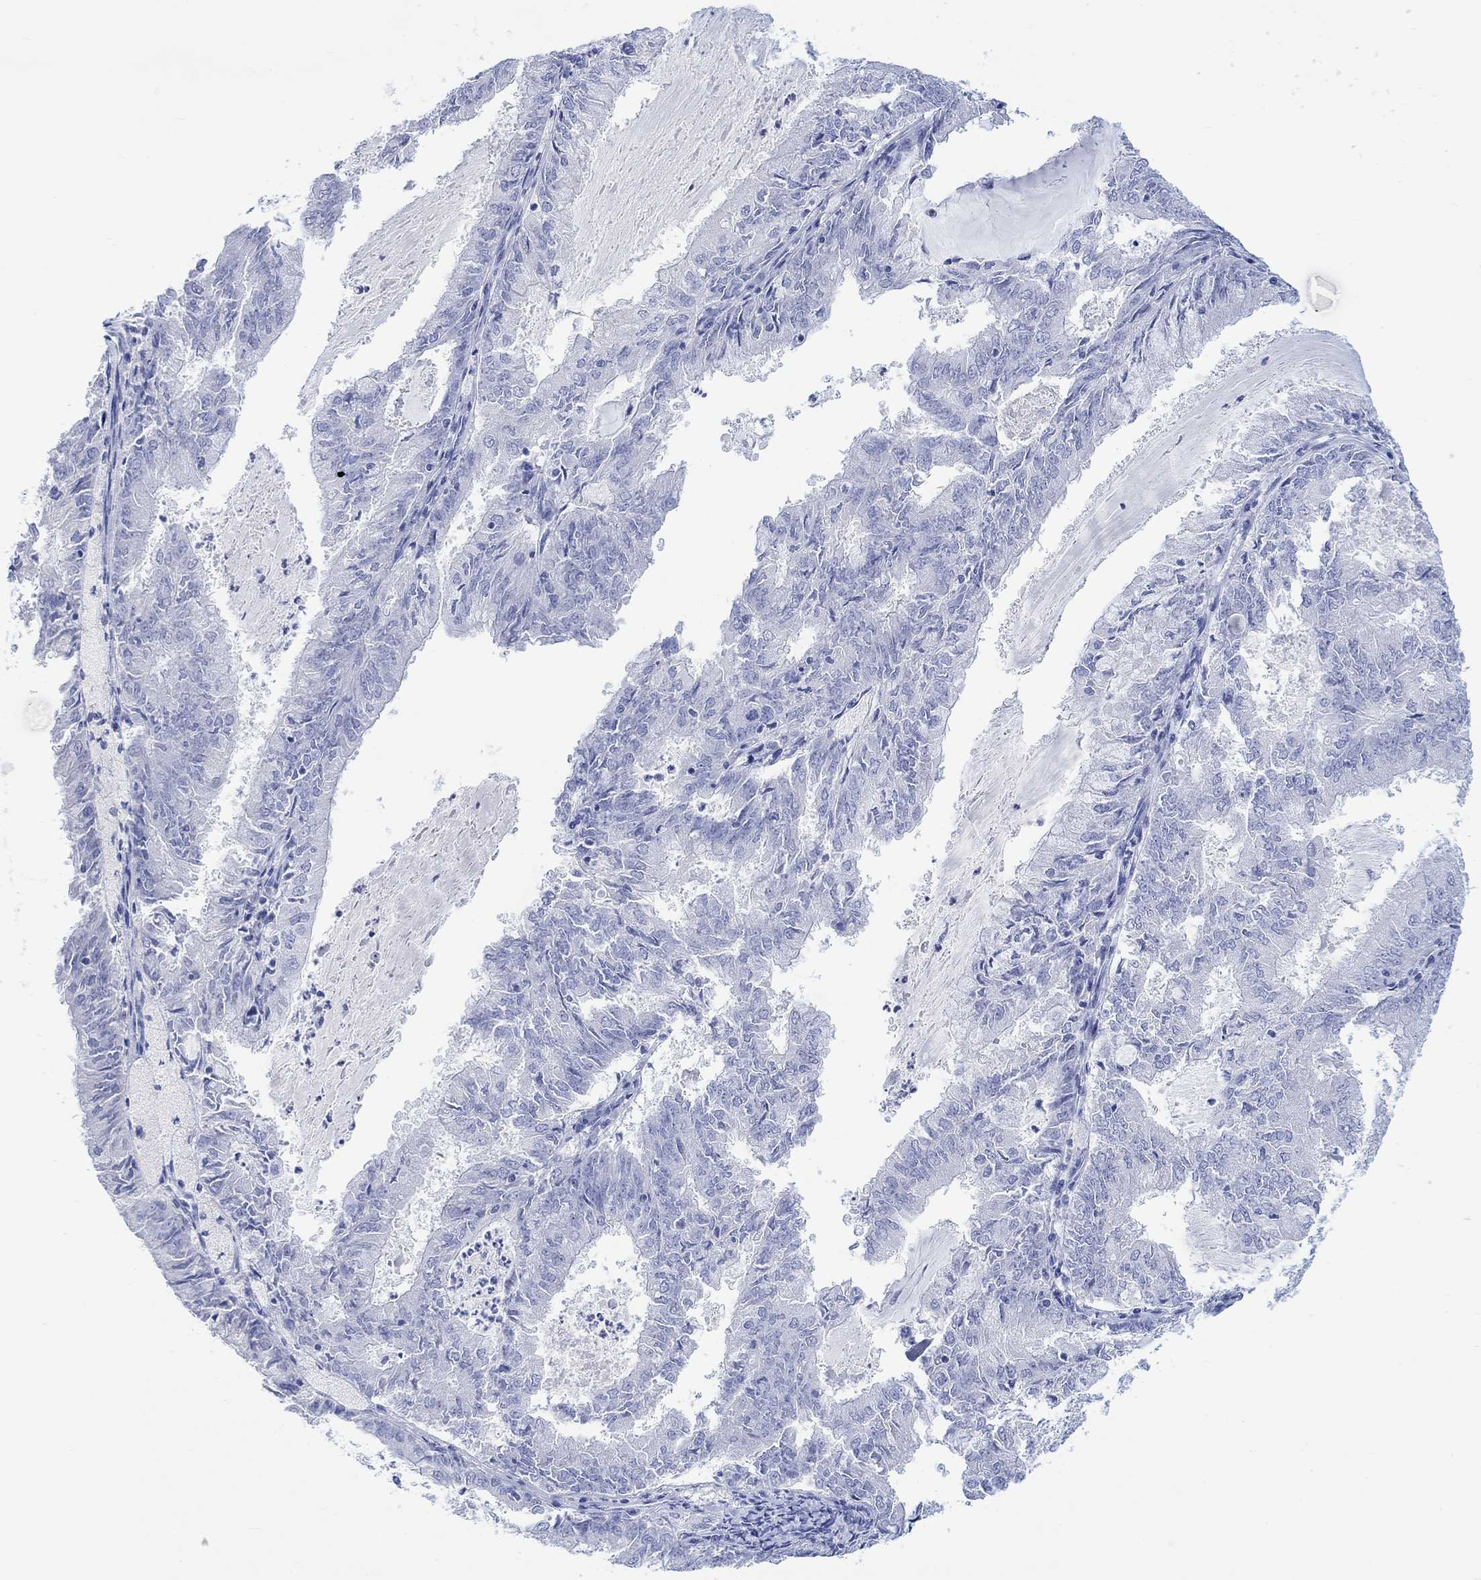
{"staining": {"intensity": "negative", "quantity": "none", "location": "none"}, "tissue": "endometrial cancer", "cell_type": "Tumor cells", "image_type": "cancer", "snomed": [{"axis": "morphology", "description": "Adenocarcinoma, NOS"}, {"axis": "topography", "description": "Endometrium"}], "caption": "Endometrial cancer (adenocarcinoma) stained for a protein using immunohistochemistry (IHC) shows no staining tumor cells.", "gene": "CALCA", "patient": {"sex": "female", "age": 57}}